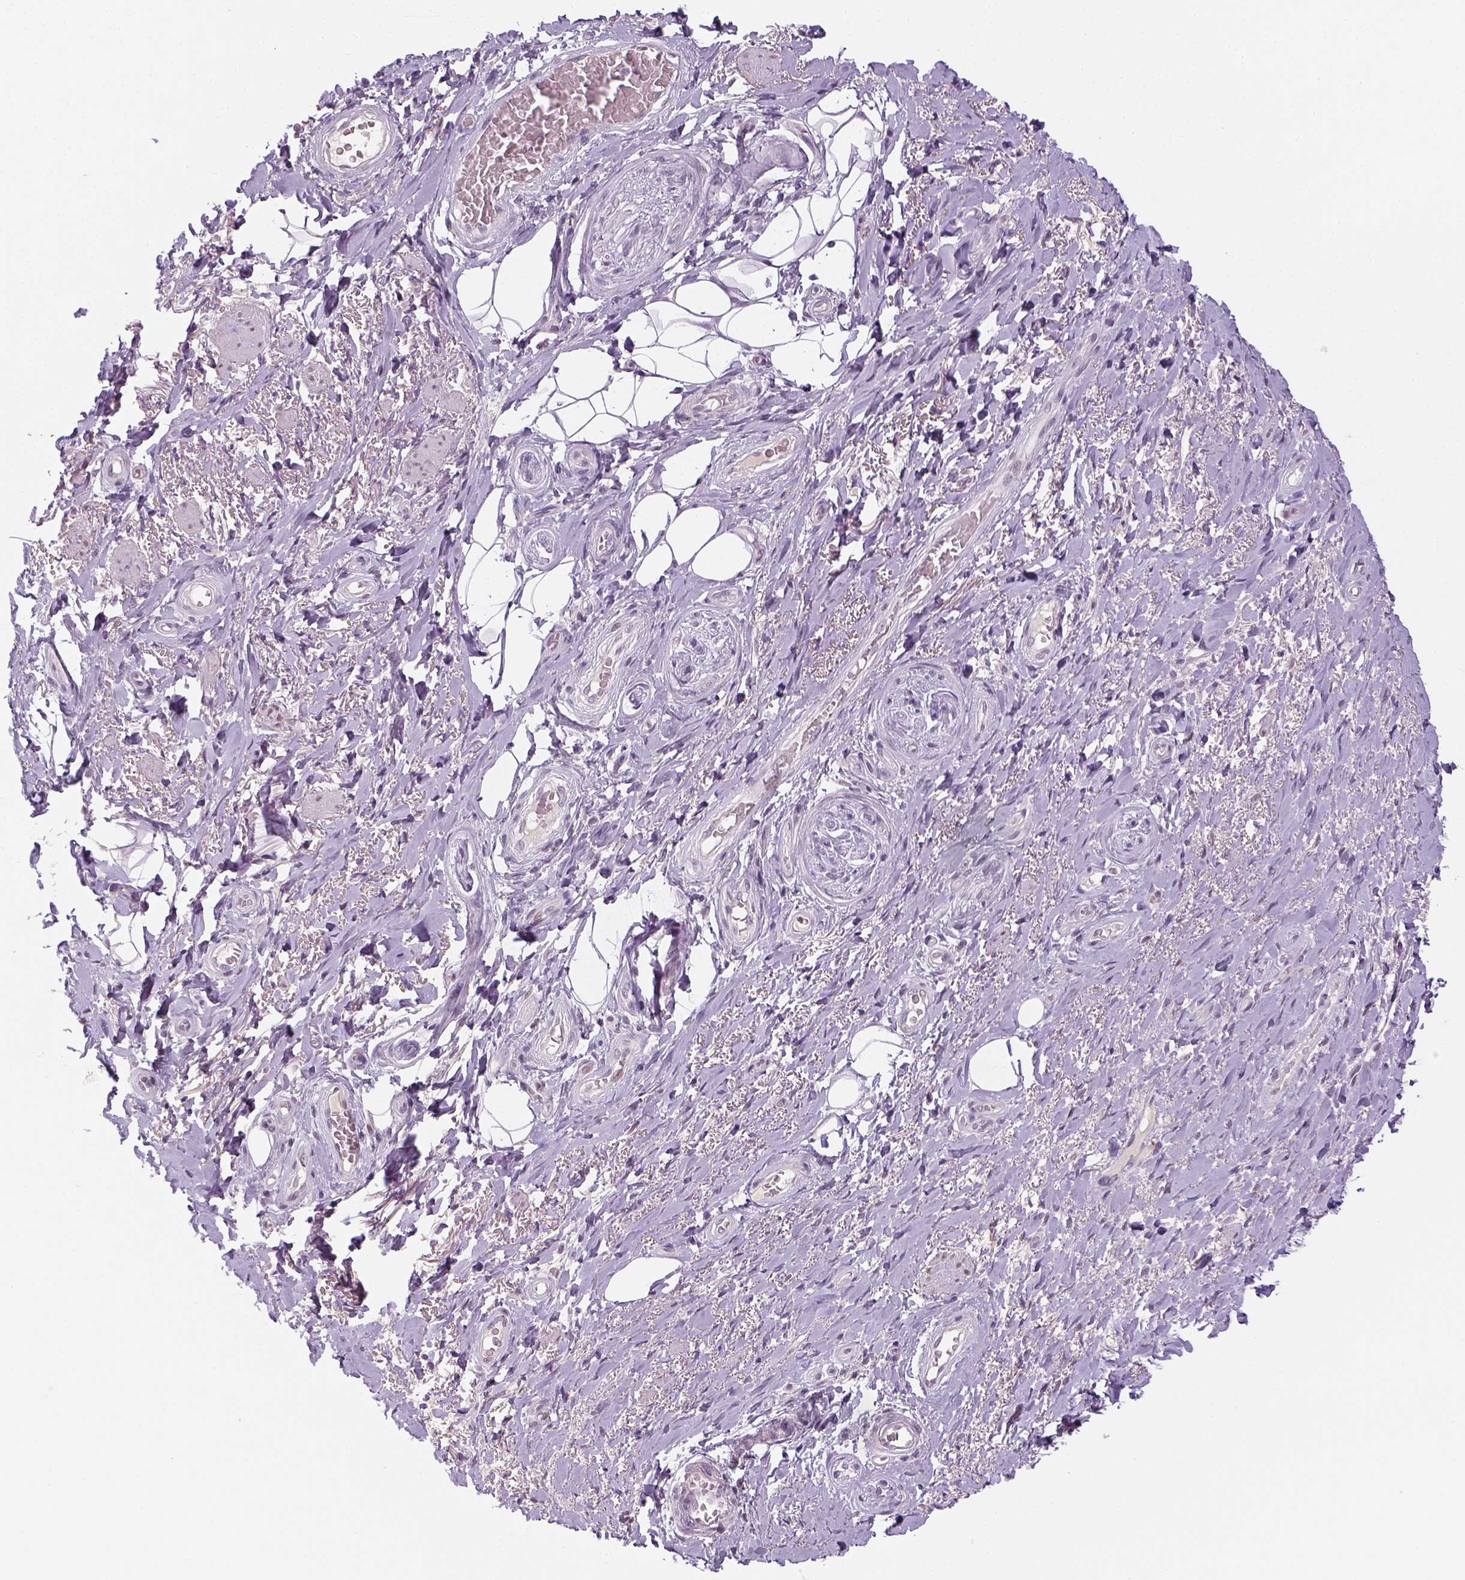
{"staining": {"intensity": "negative", "quantity": "none", "location": "none"}, "tissue": "adipose tissue", "cell_type": "Adipocytes", "image_type": "normal", "snomed": [{"axis": "morphology", "description": "Normal tissue, NOS"}, {"axis": "topography", "description": "Anal"}, {"axis": "topography", "description": "Peripheral nerve tissue"}], "caption": "Immunohistochemical staining of benign human adipose tissue shows no significant positivity in adipocytes. (Immunohistochemistry (ihc), brightfield microscopy, high magnification).", "gene": "MAGEB3", "patient": {"sex": "male", "age": 53}}